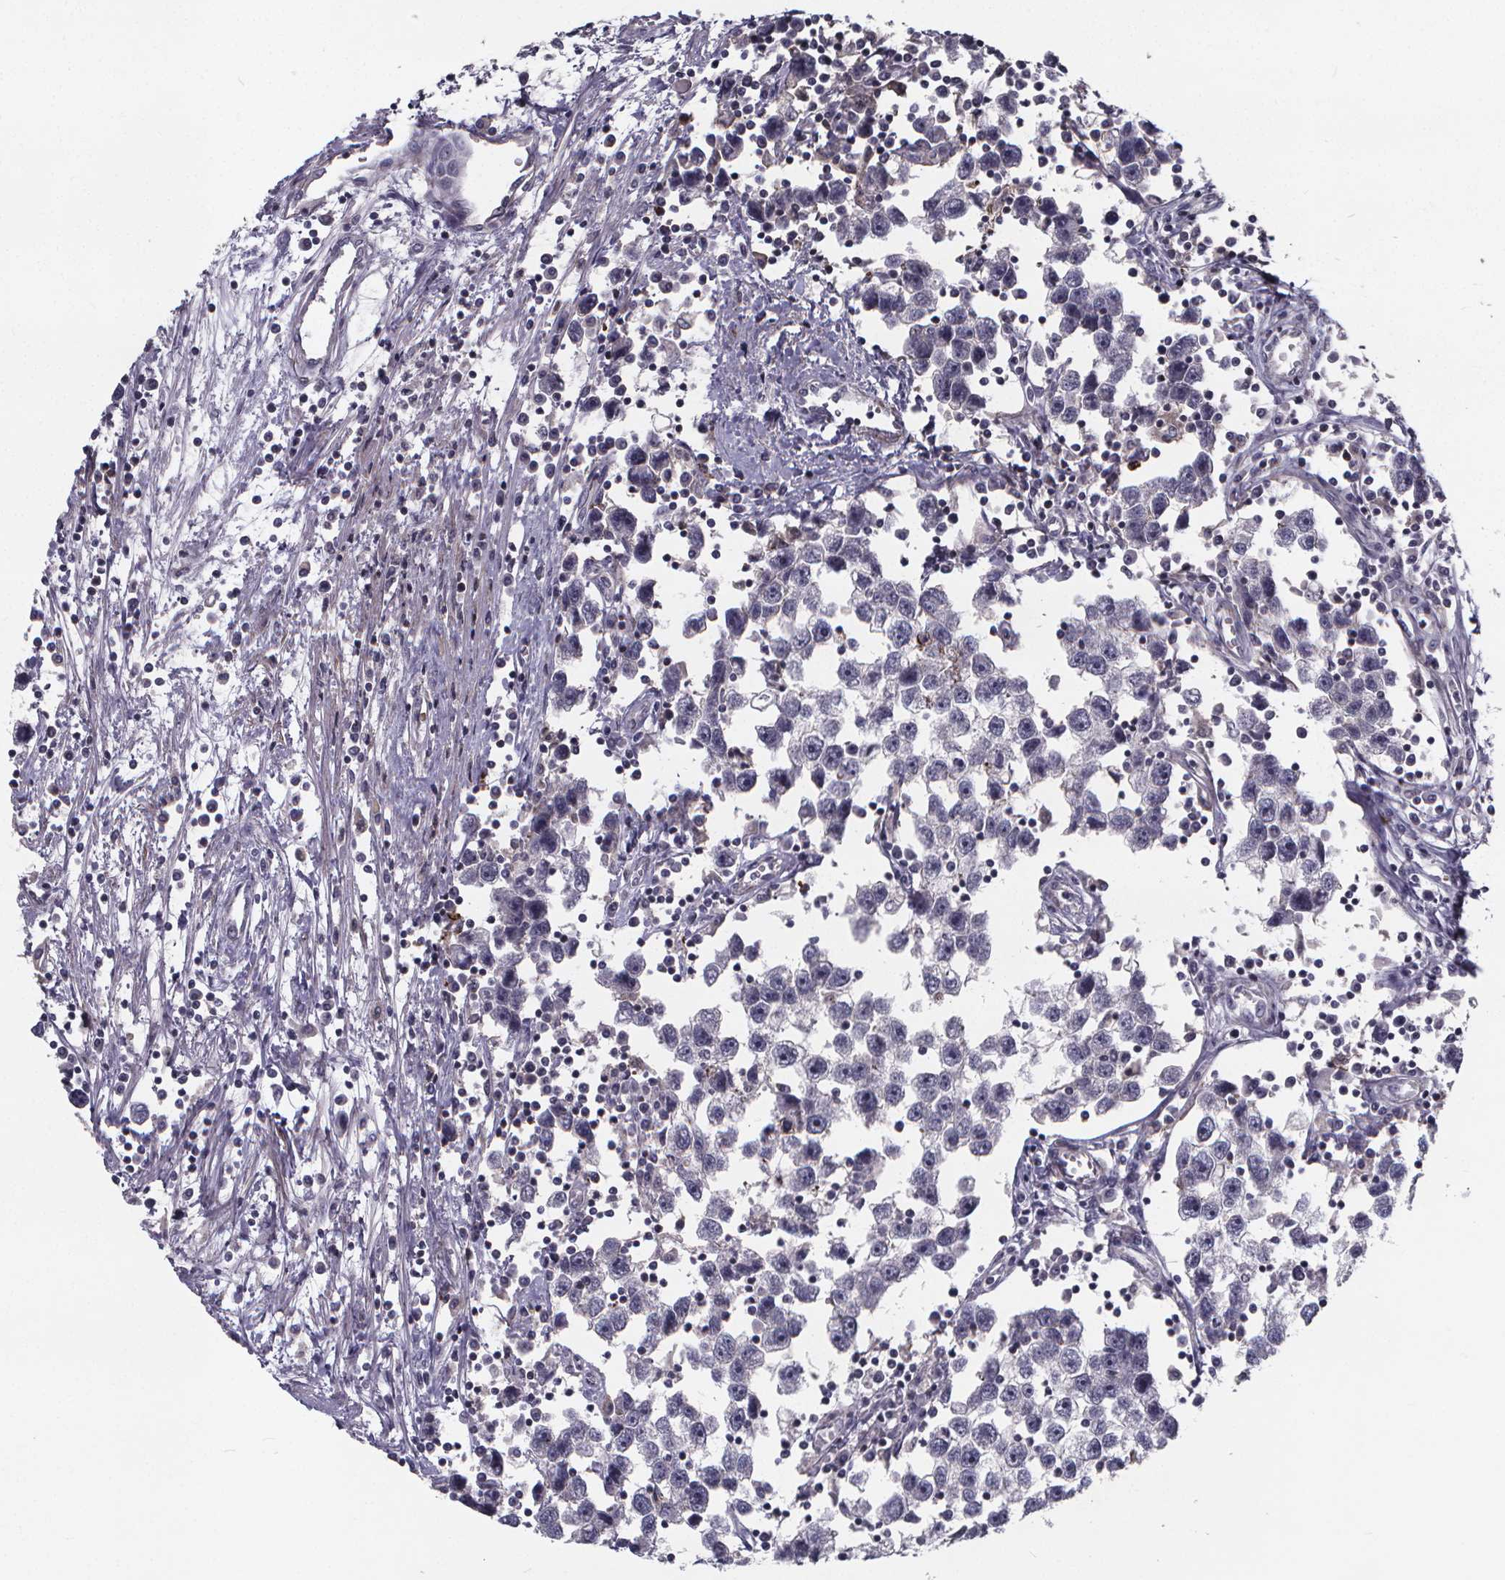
{"staining": {"intensity": "negative", "quantity": "none", "location": "none"}, "tissue": "testis cancer", "cell_type": "Tumor cells", "image_type": "cancer", "snomed": [{"axis": "morphology", "description": "Seminoma, NOS"}, {"axis": "topography", "description": "Testis"}], "caption": "Testis cancer (seminoma) stained for a protein using immunohistochemistry (IHC) shows no positivity tumor cells.", "gene": "FBXW2", "patient": {"sex": "male", "age": 30}}